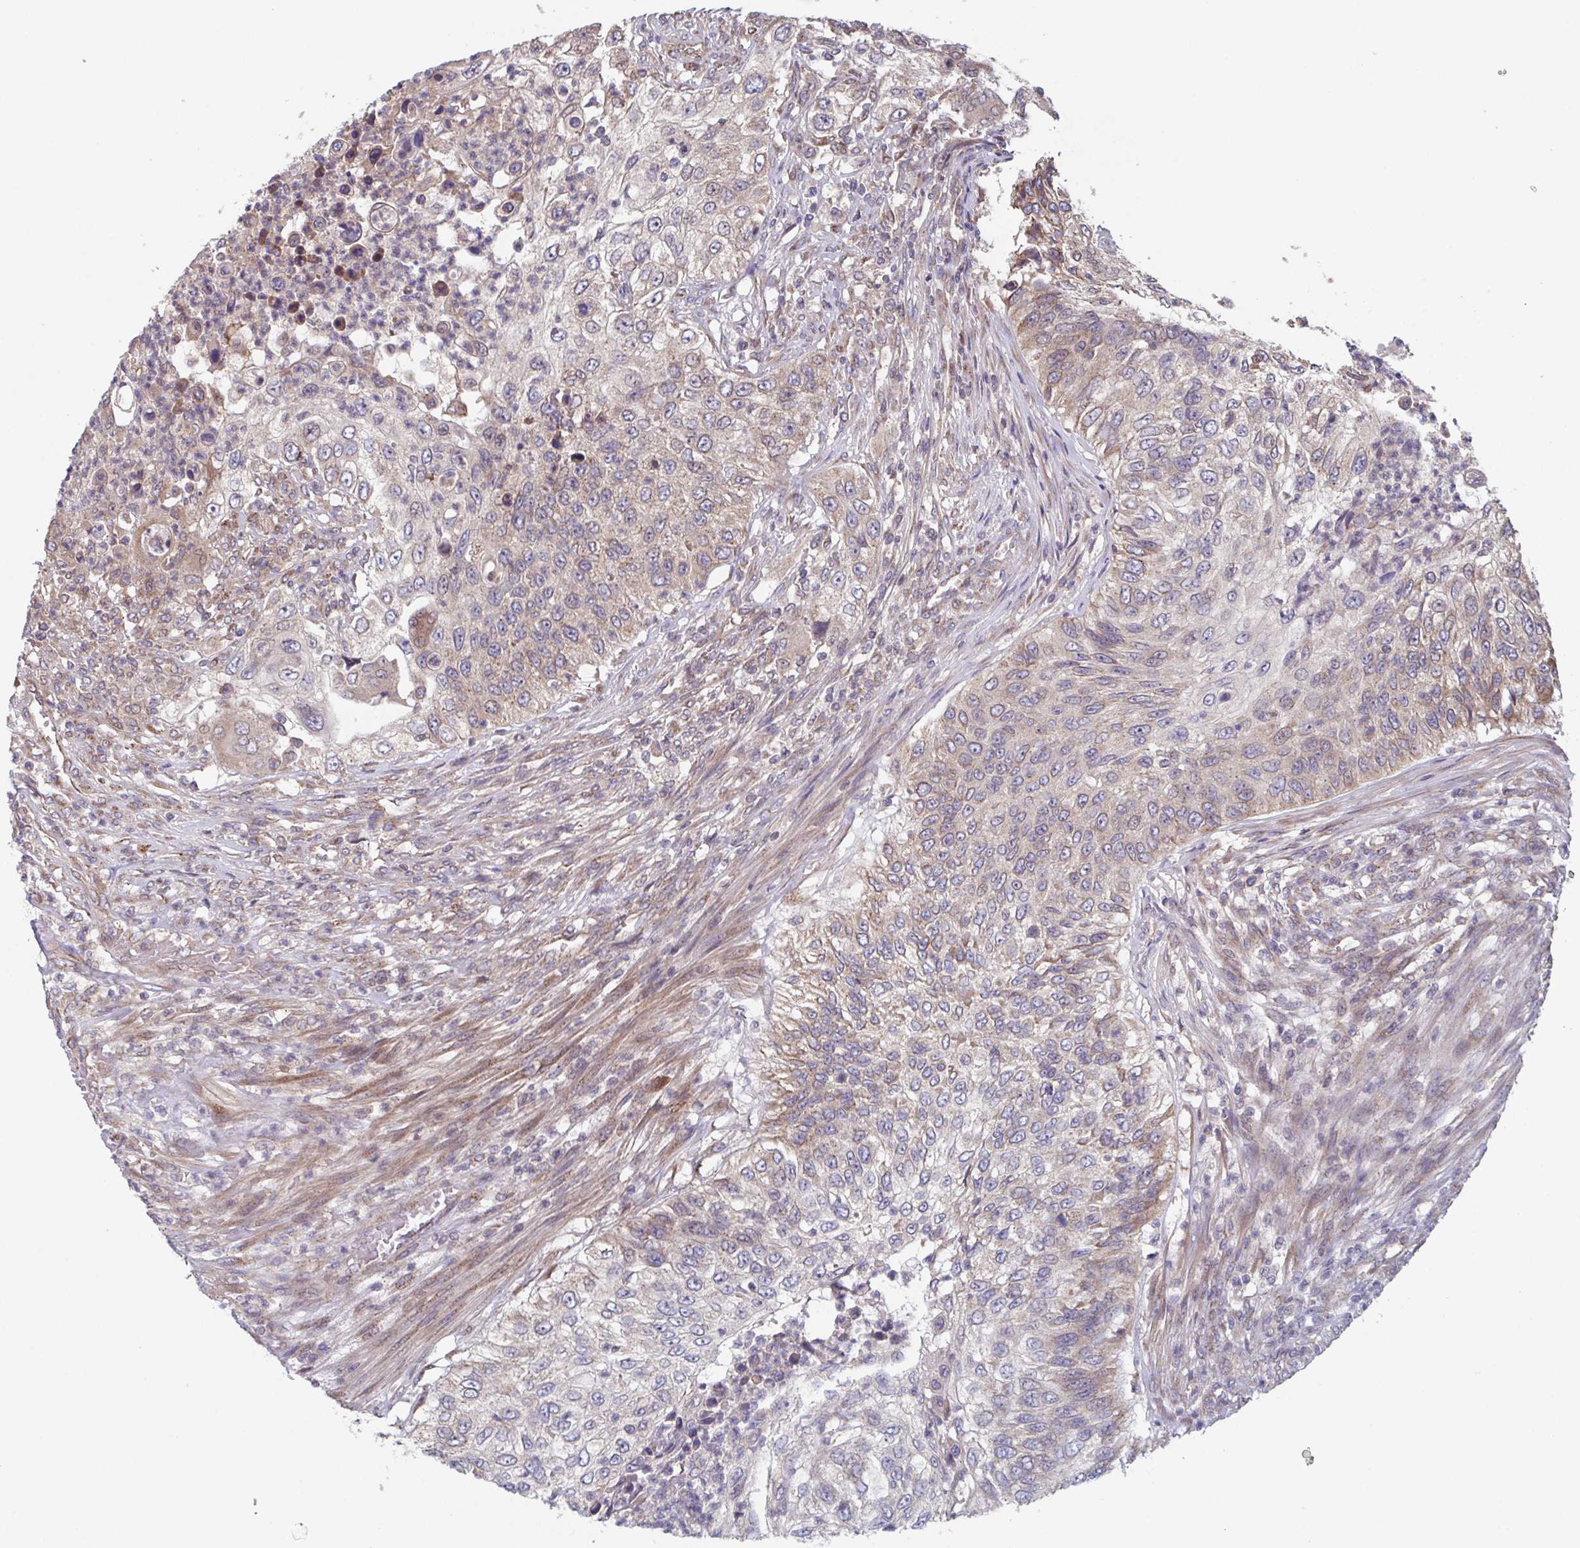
{"staining": {"intensity": "weak", "quantity": "25%-75%", "location": "cytoplasmic/membranous"}, "tissue": "urothelial cancer", "cell_type": "Tumor cells", "image_type": "cancer", "snomed": [{"axis": "morphology", "description": "Urothelial carcinoma, High grade"}, {"axis": "topography", "description": "Urinary bladder"}], "caption": "Urothelial cancer was stained to show a protein in brown. There is low levels of weak cytoplasmic/membranous expression in approximately 25%-75% of tumor cells. The protein is shown in brown color, while the nuclei are stained blue.", "gene": "COPB1", "patient": {"sex": "female", "age": 60}}